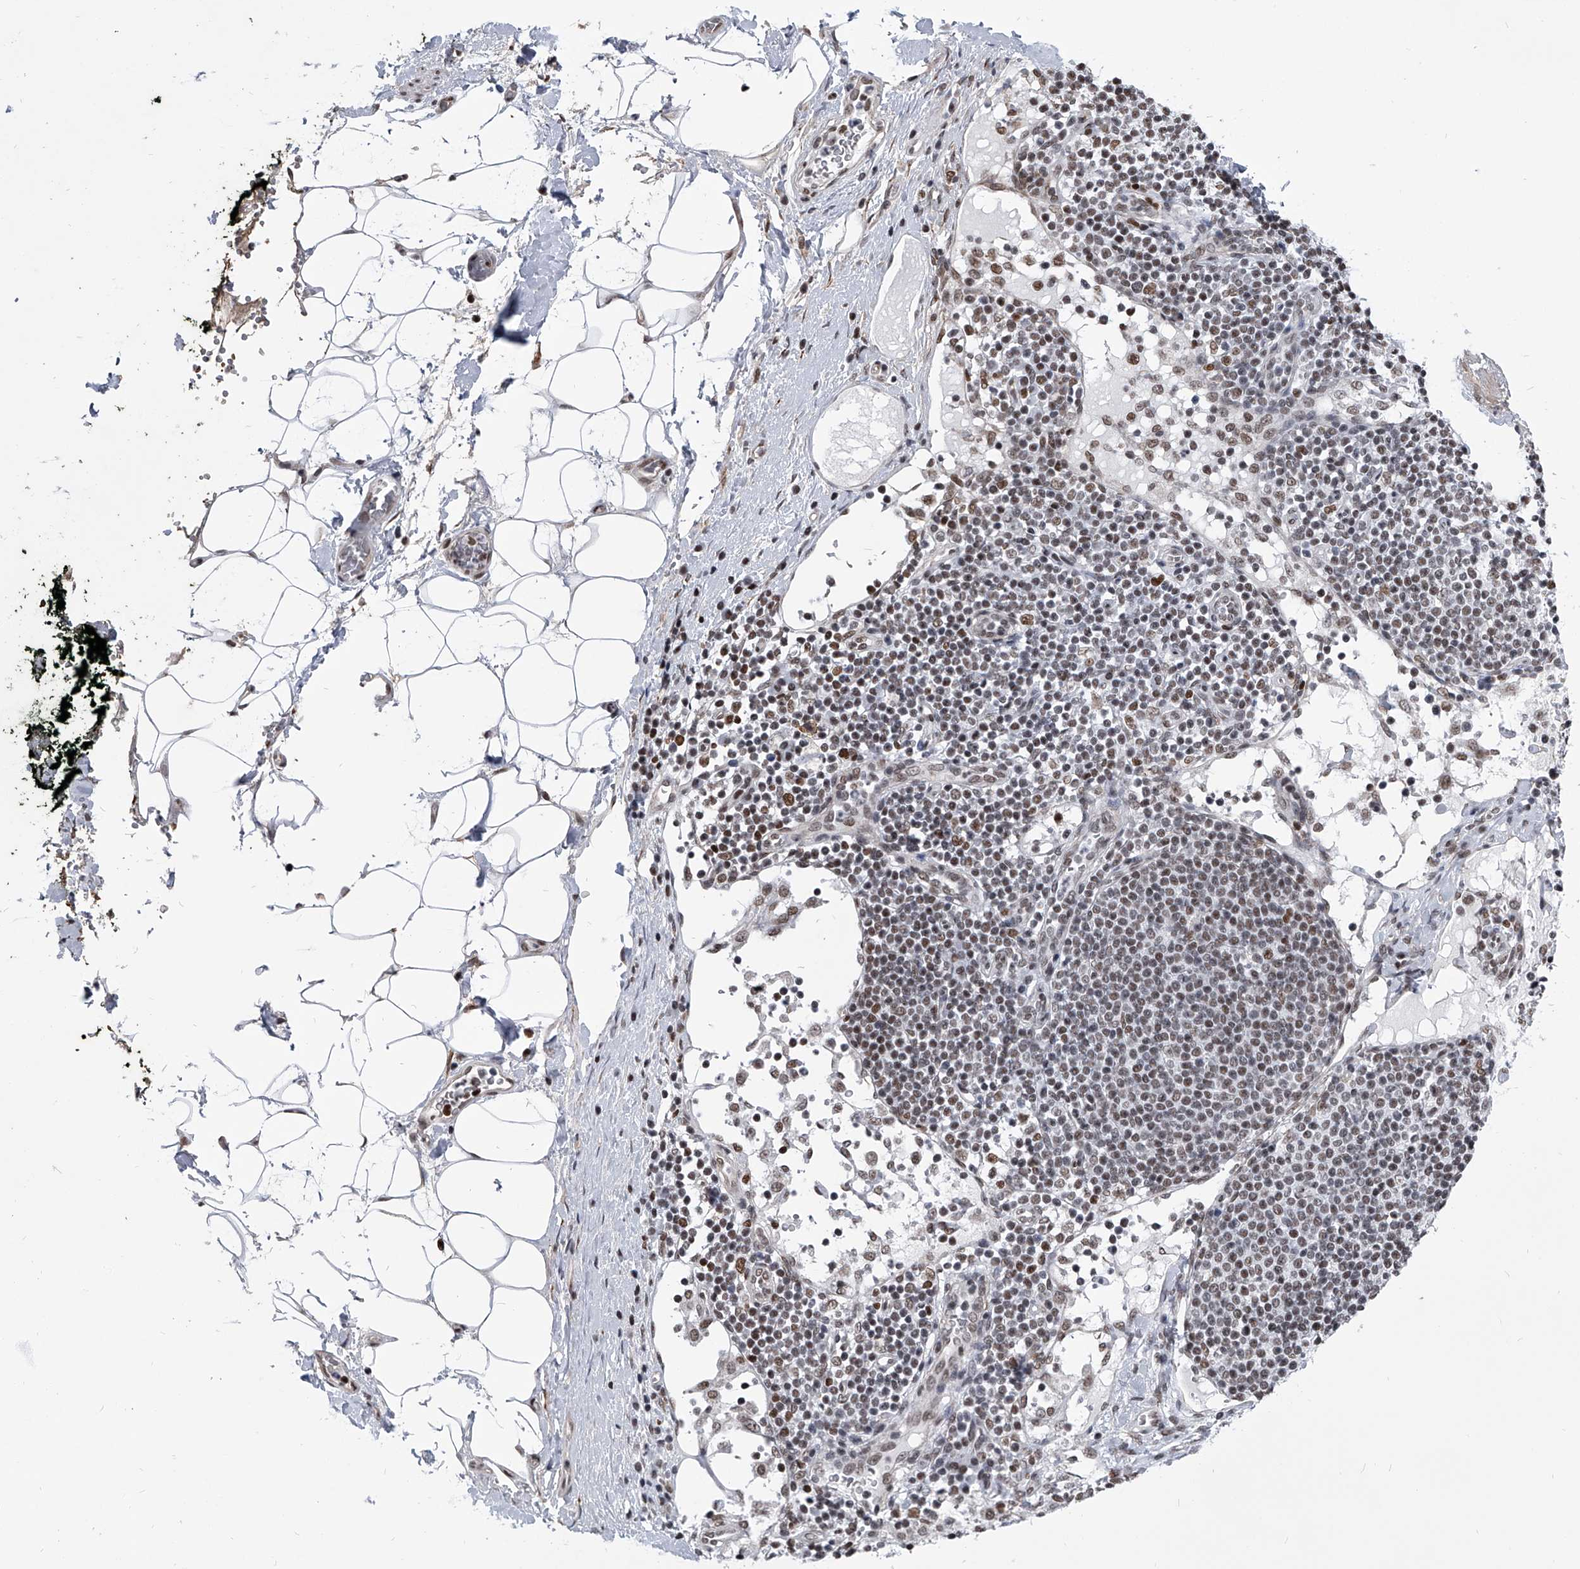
{"staining": {"intensity": "moderate", "quantity": ">75%", "location": "nuclear"}, "tissue": "adipose tissue", "cell_type": "Adipocytes", "image_type": "normal", "snomed": [{"axis": "morphology", "description": "Normal tissue, NOS"}, {"axis": "morphology", "description": "Adenocarcinoma, NOS"}, {"axis": "topography", "description": "Pancreas"}, {"axis": "topography", "description": "Peripheral nerve tissue"}], "caption": "Immunohistochemistry of benign adipose tissue shows medium levels of moderate nuclear staining in approximately >75% of adipocytes.", "gene": "SIM2", "patient": {"sex": "male", "age": 59}}